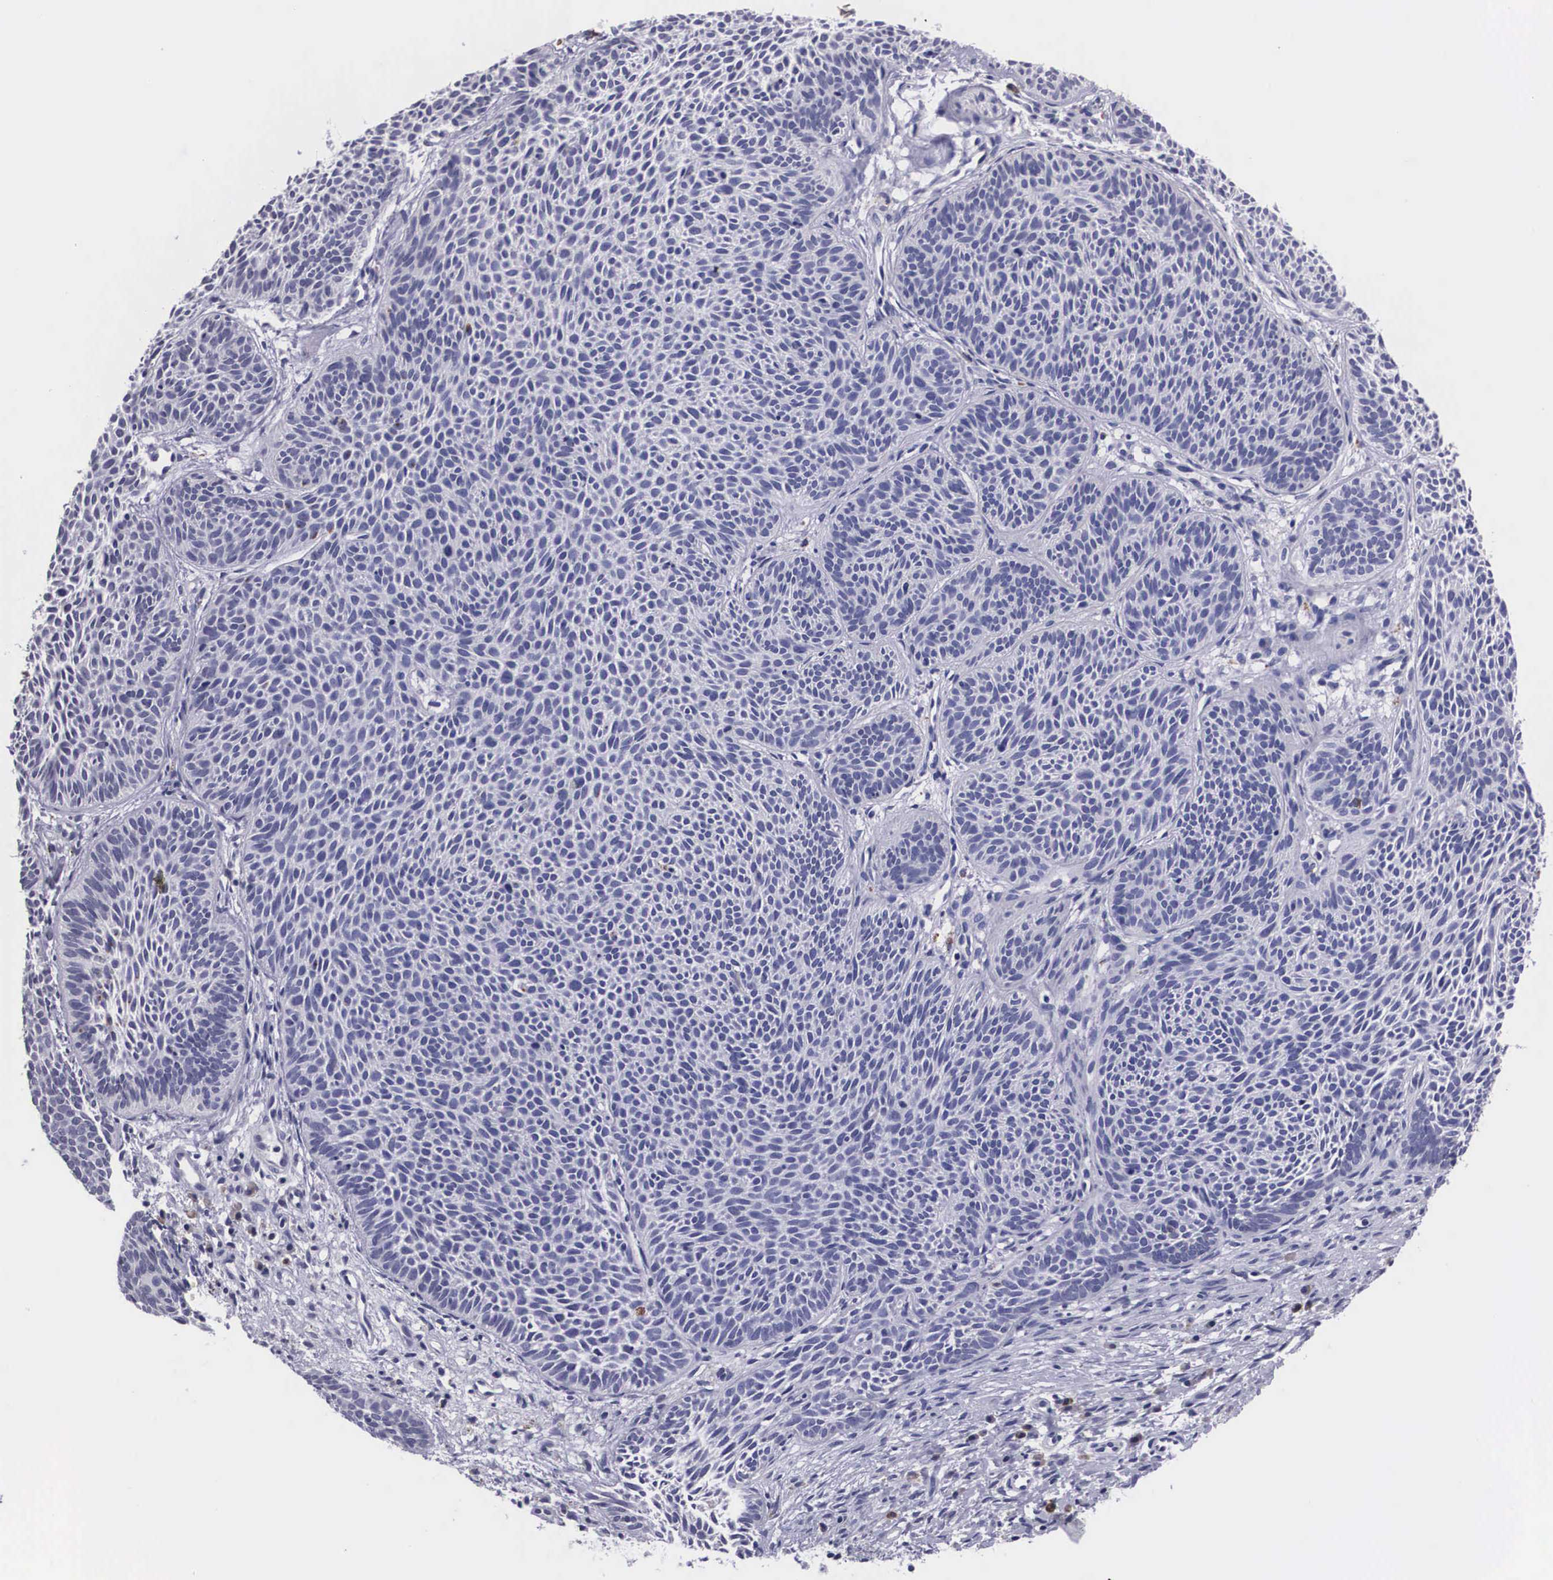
{"staining": {"intensity": "negative", "quantity": "none", "location": "none"}, "tissue": "skin cancer", "cell_type": "Tumor cells", "image_type": "cancer", "snomed": [{"axis": "morphology", "description": "Basal cell carcinoma"}, {"axis": "topography", "description": "Skin"}], "caption": "Immunohistochemistry photomicrograph of skin cancer (basal cell carcinoma) stained for a protein (brown), which demonstrates no staining in tumor cells.", "gene": "CRELD2", "patient": {"sex": "male", "age": 84}}